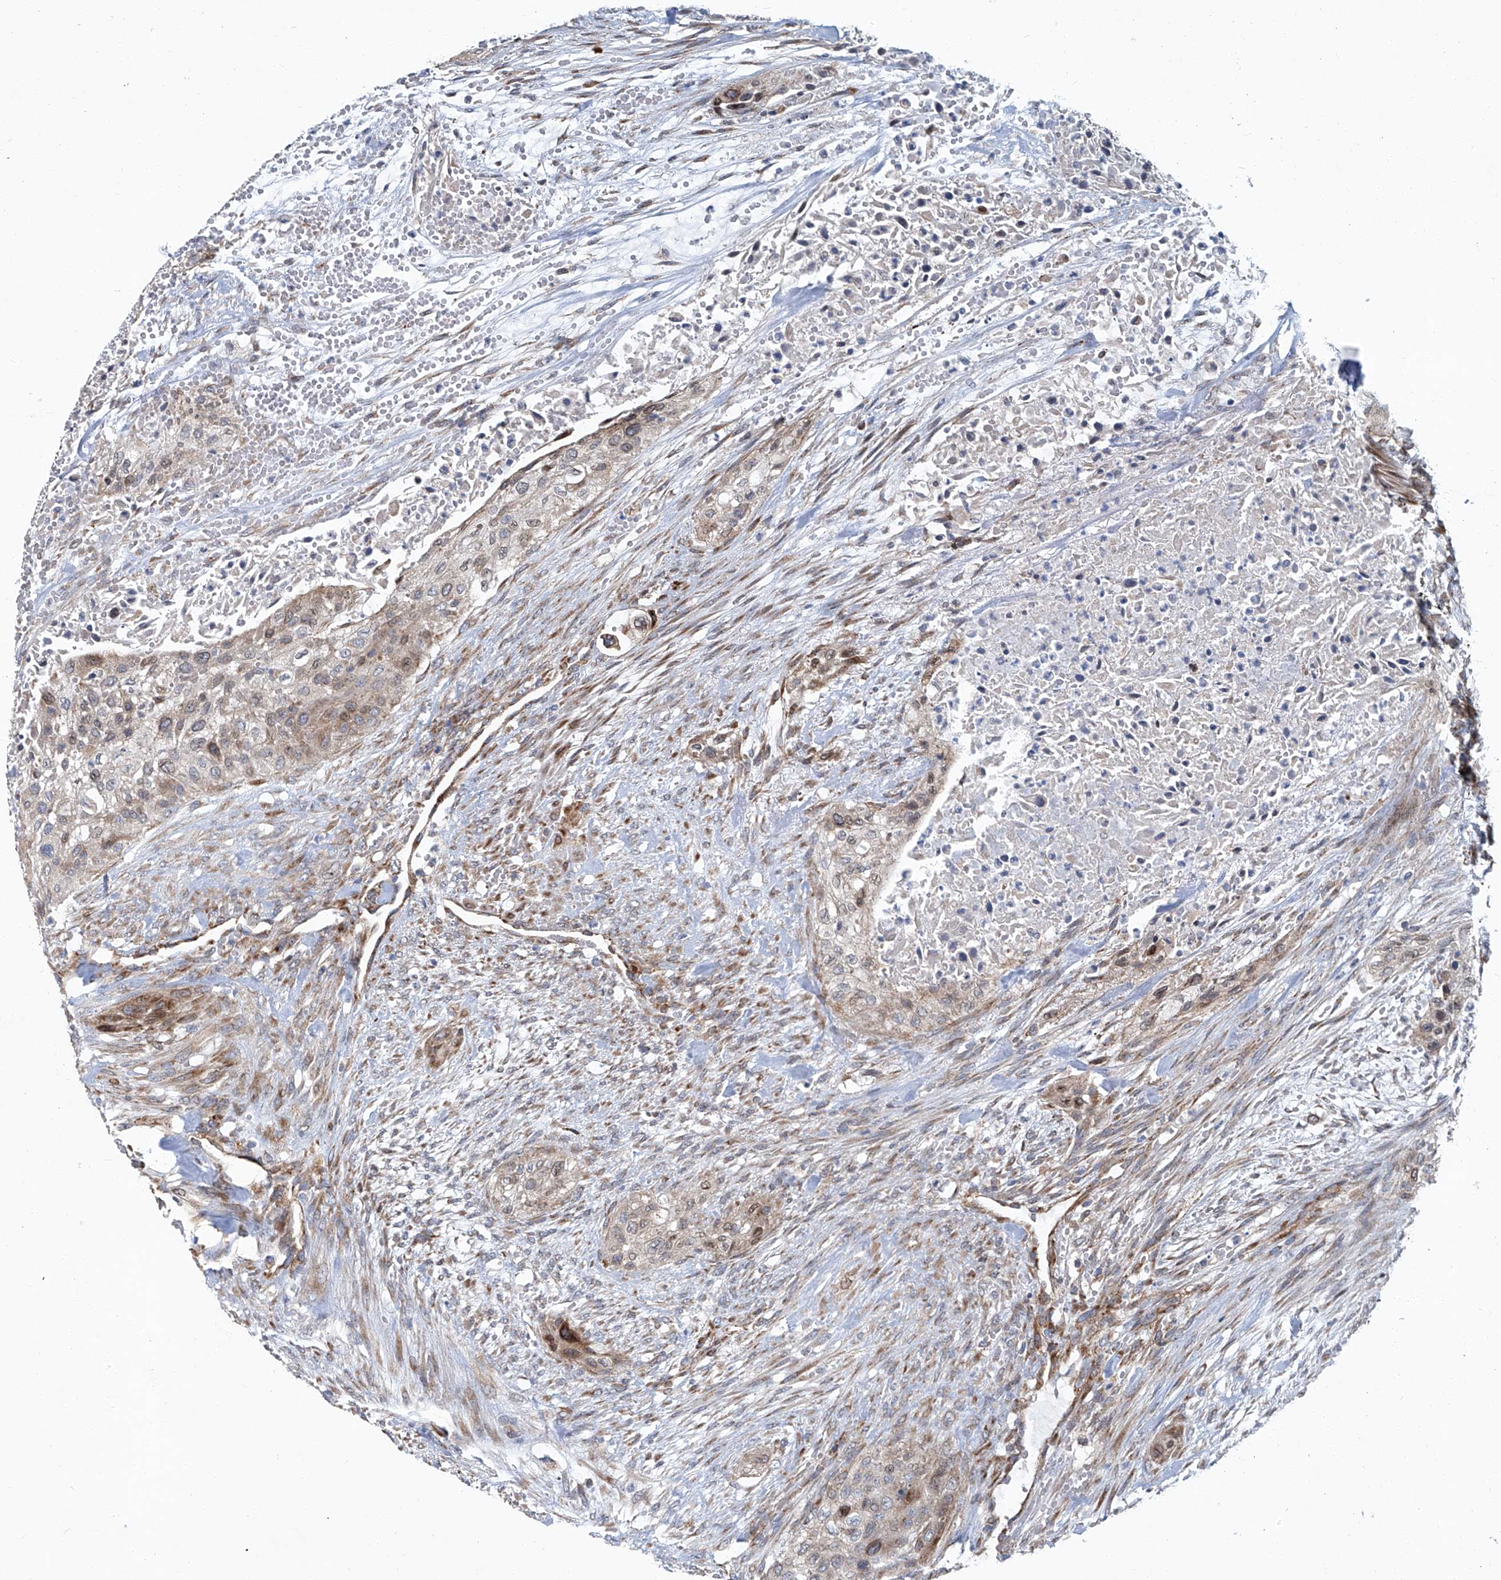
{"staining": {"intensity": "weak", "quantity": "25%-75%", "location": "cytoplasmic/membranous,nuclear"}, "tissue": "urothelial cancer", "cell_type": "Tumor cells", "image_type": "cancer", "snomed": [{"axis": "morphology", "description": "Urothelial carcinoma, High grade"}, {"axis": "topography", "description": "Urinary bladder"}], "caption": "Immunohistochemistry photomicrograph of neoplastic tissue: human urothelial carcinoma (high-grade) stained using immunohistochemistry (IHC) demonstrates low levels of weak protein expression localized specifically in the cytoplasmic/membranous and nuclear of tumor cells, appearing as a cytoplasmic/membranous and nuclear brown color.", "gene": "GPR132", "patient": {"sex": "male", "age": 35}}